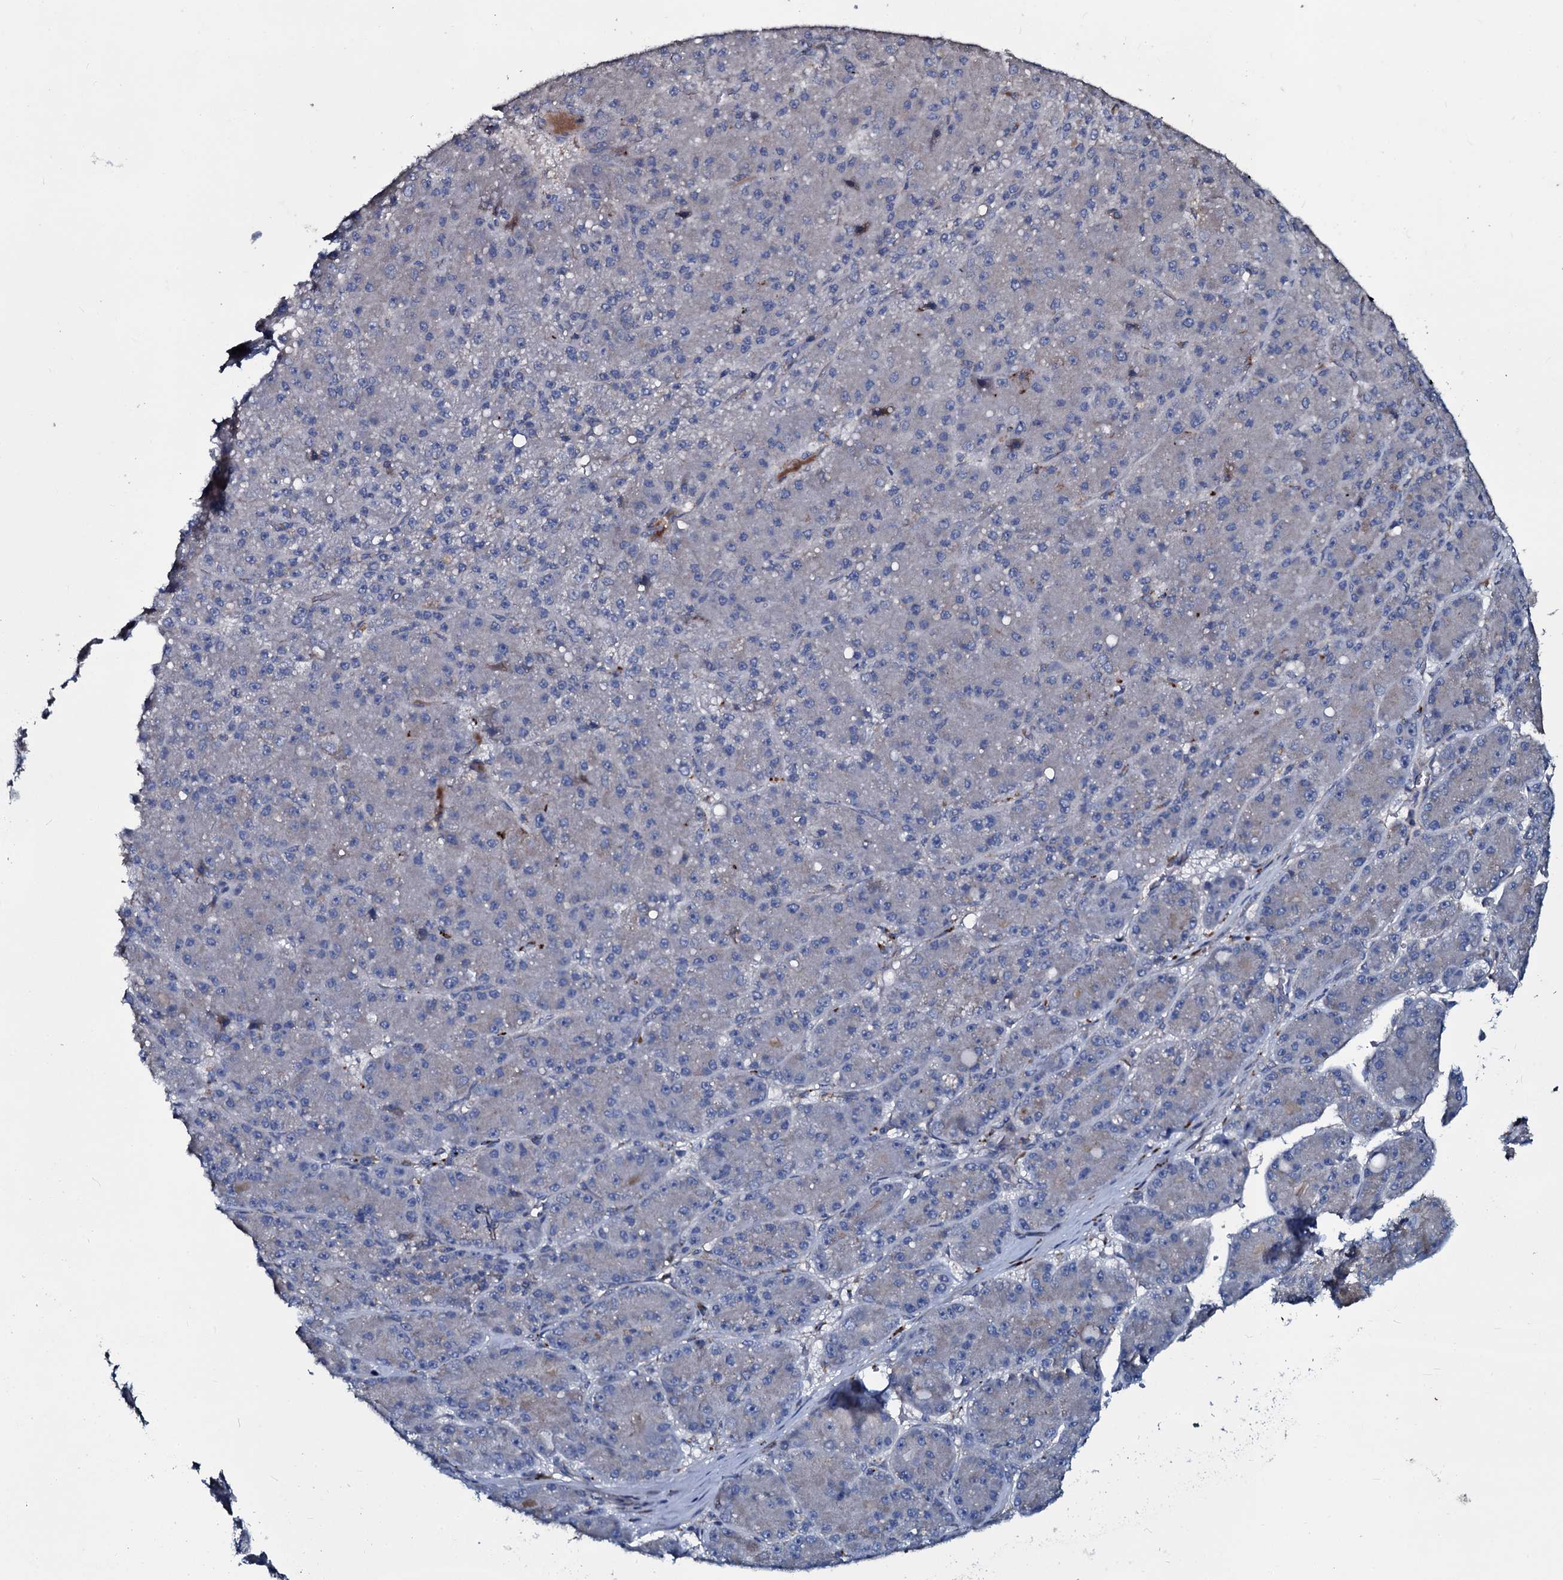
{"staining": {"intensity": "negative", "quantity": "none", "location": "none"}, "tissue": "liver cancer", "cell_type": "Tumor cells", "image_type": "cancer", "snomed": [{"axis": "morphology", "description": "Carcinoma, Hepatocellular, NOS"}, {"axis": "topography", "description": "Liver"}], "caption": "IHC of human liver cancer (hepatocellular carcinoma) demonstrates no expression in tumor cells.", "gene": "IL12B", "patient": {"sex": "male", "age": 67}}